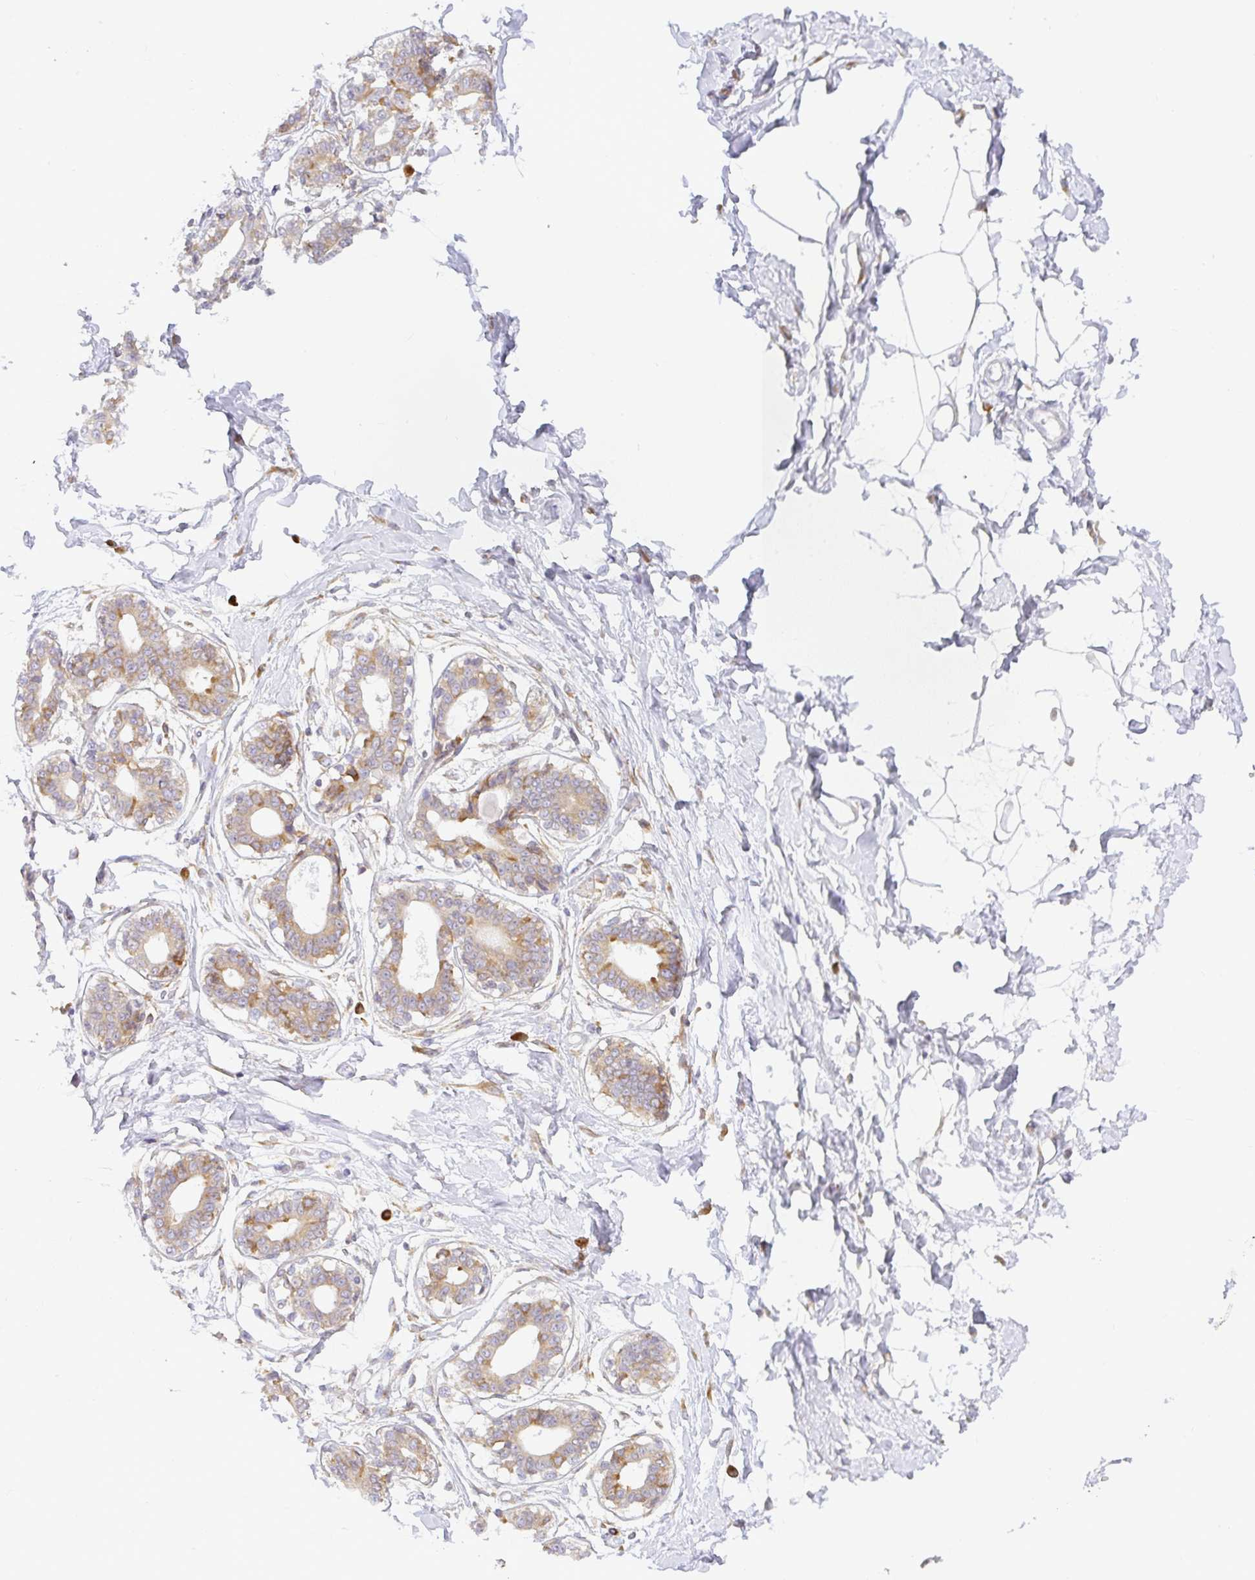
{"staining": {"intensity": "negative", "quantity": "none", "location": "none"}, "tissue": "breast", "cell_type": "Adipocytes", "image_type": "normal", "snomed": [{"axis": "morphology", "description": "Normal tissue, NOS"}, {"axis": "topography", "description": "Breast"}], "caption": "High magnification brightfield microscopy of unremarkable breast stained with DAB (brown) and counterstained with hematoxylin (blue): adipocytes show no significant staining.", "gene": "DERL2", "patient": {"sex": "female", "age": 45}}